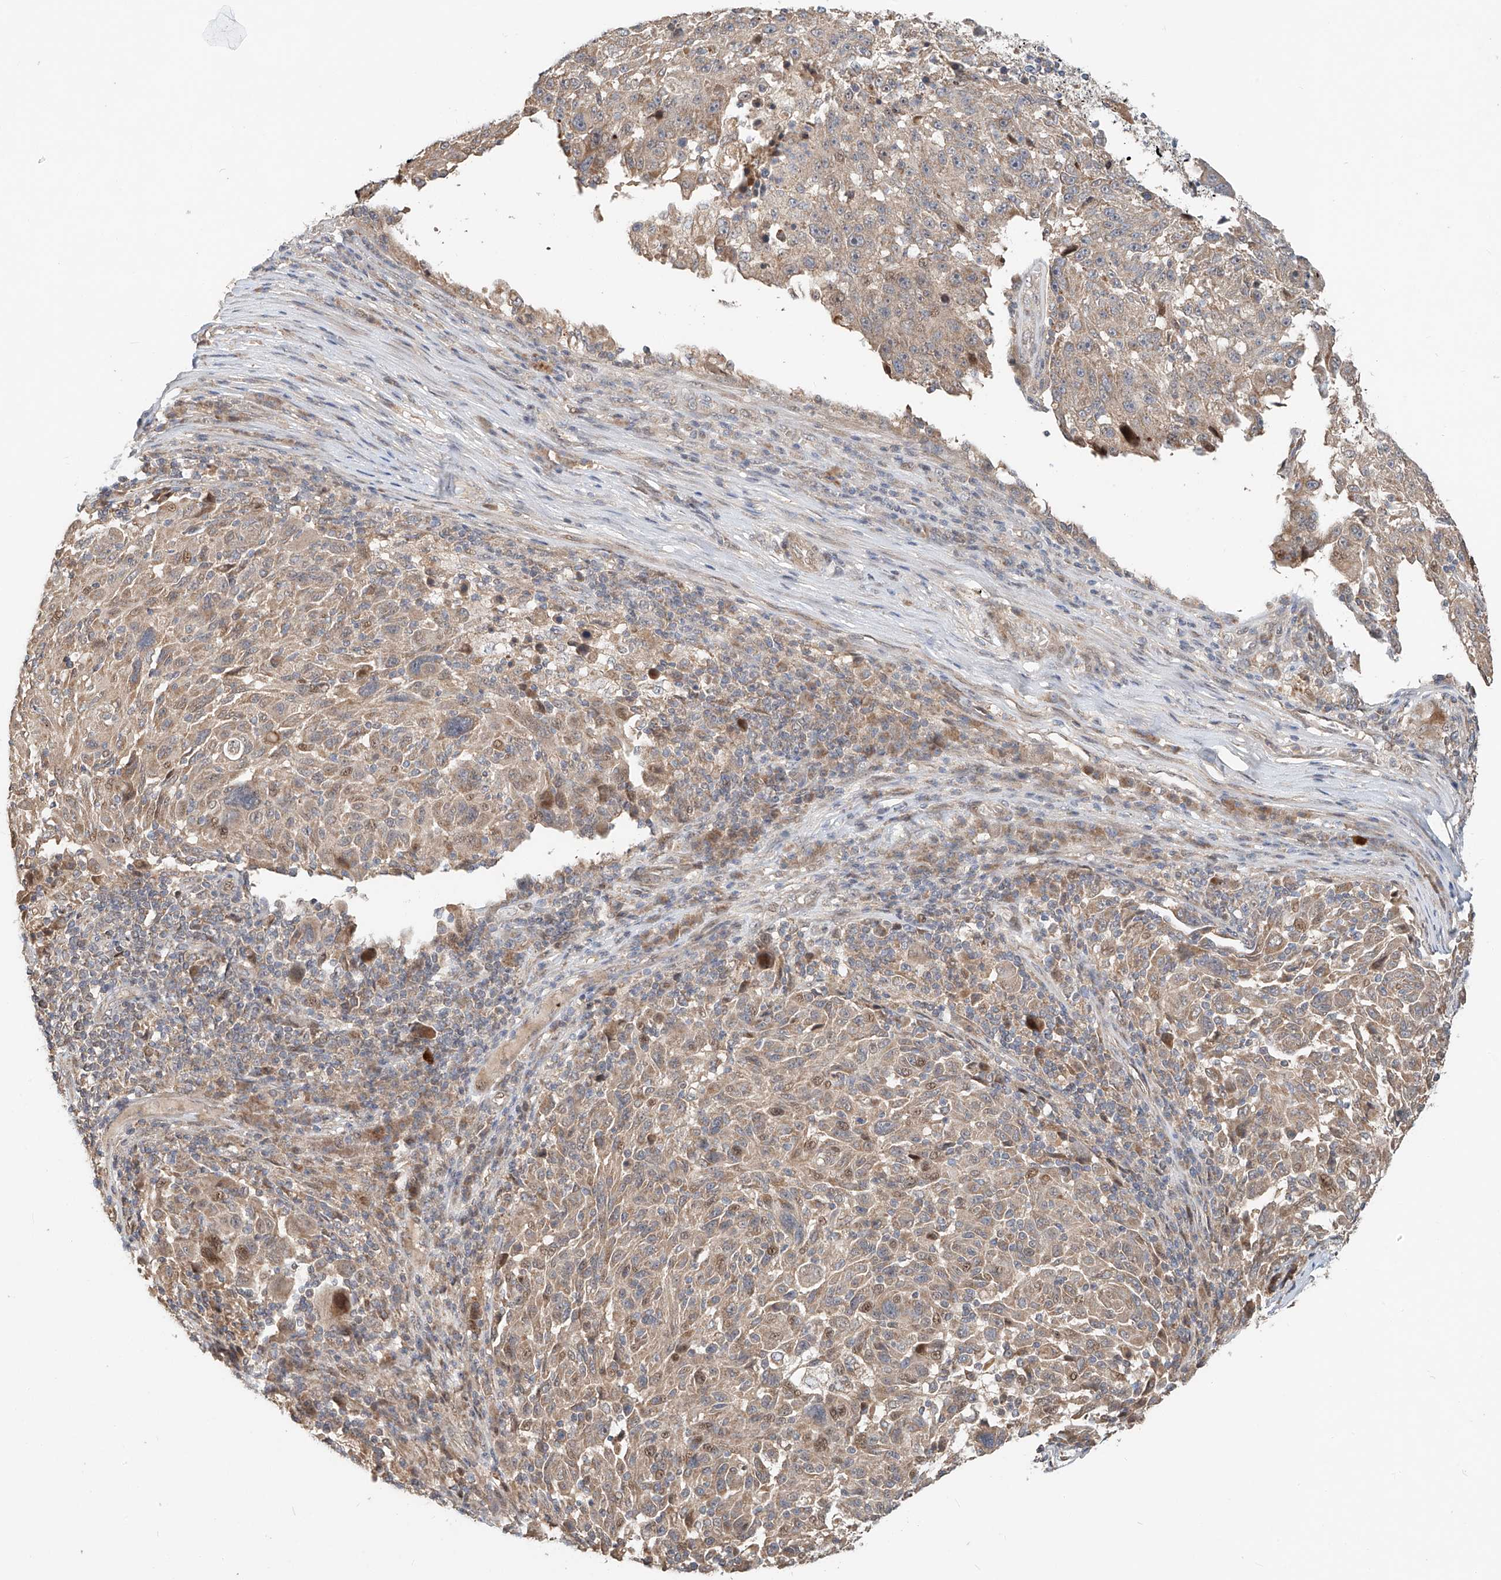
{"staining": {"intensity": "moderate", "quantity": "<25%", "location": "cytoplasmic/membranous,nuclear"}, "tissue": "melanoma", "cell_type": "Tumor cells", "image_type": "cancer", "snomed": [{"axis": "morphology", "description": "Malignant melanoma, NOS"}, {"axis": "topography", "description": "Skin"}], "caption": "Protein expression analysis of malignant melanoma exhibits moderate cytoplasmic/membranous and nuclear positivity in about <25% of tumor cells. Nuclei are stained in blue.", "gene": "TMEM61", "patient": {"sex": "male", "age": 53}}